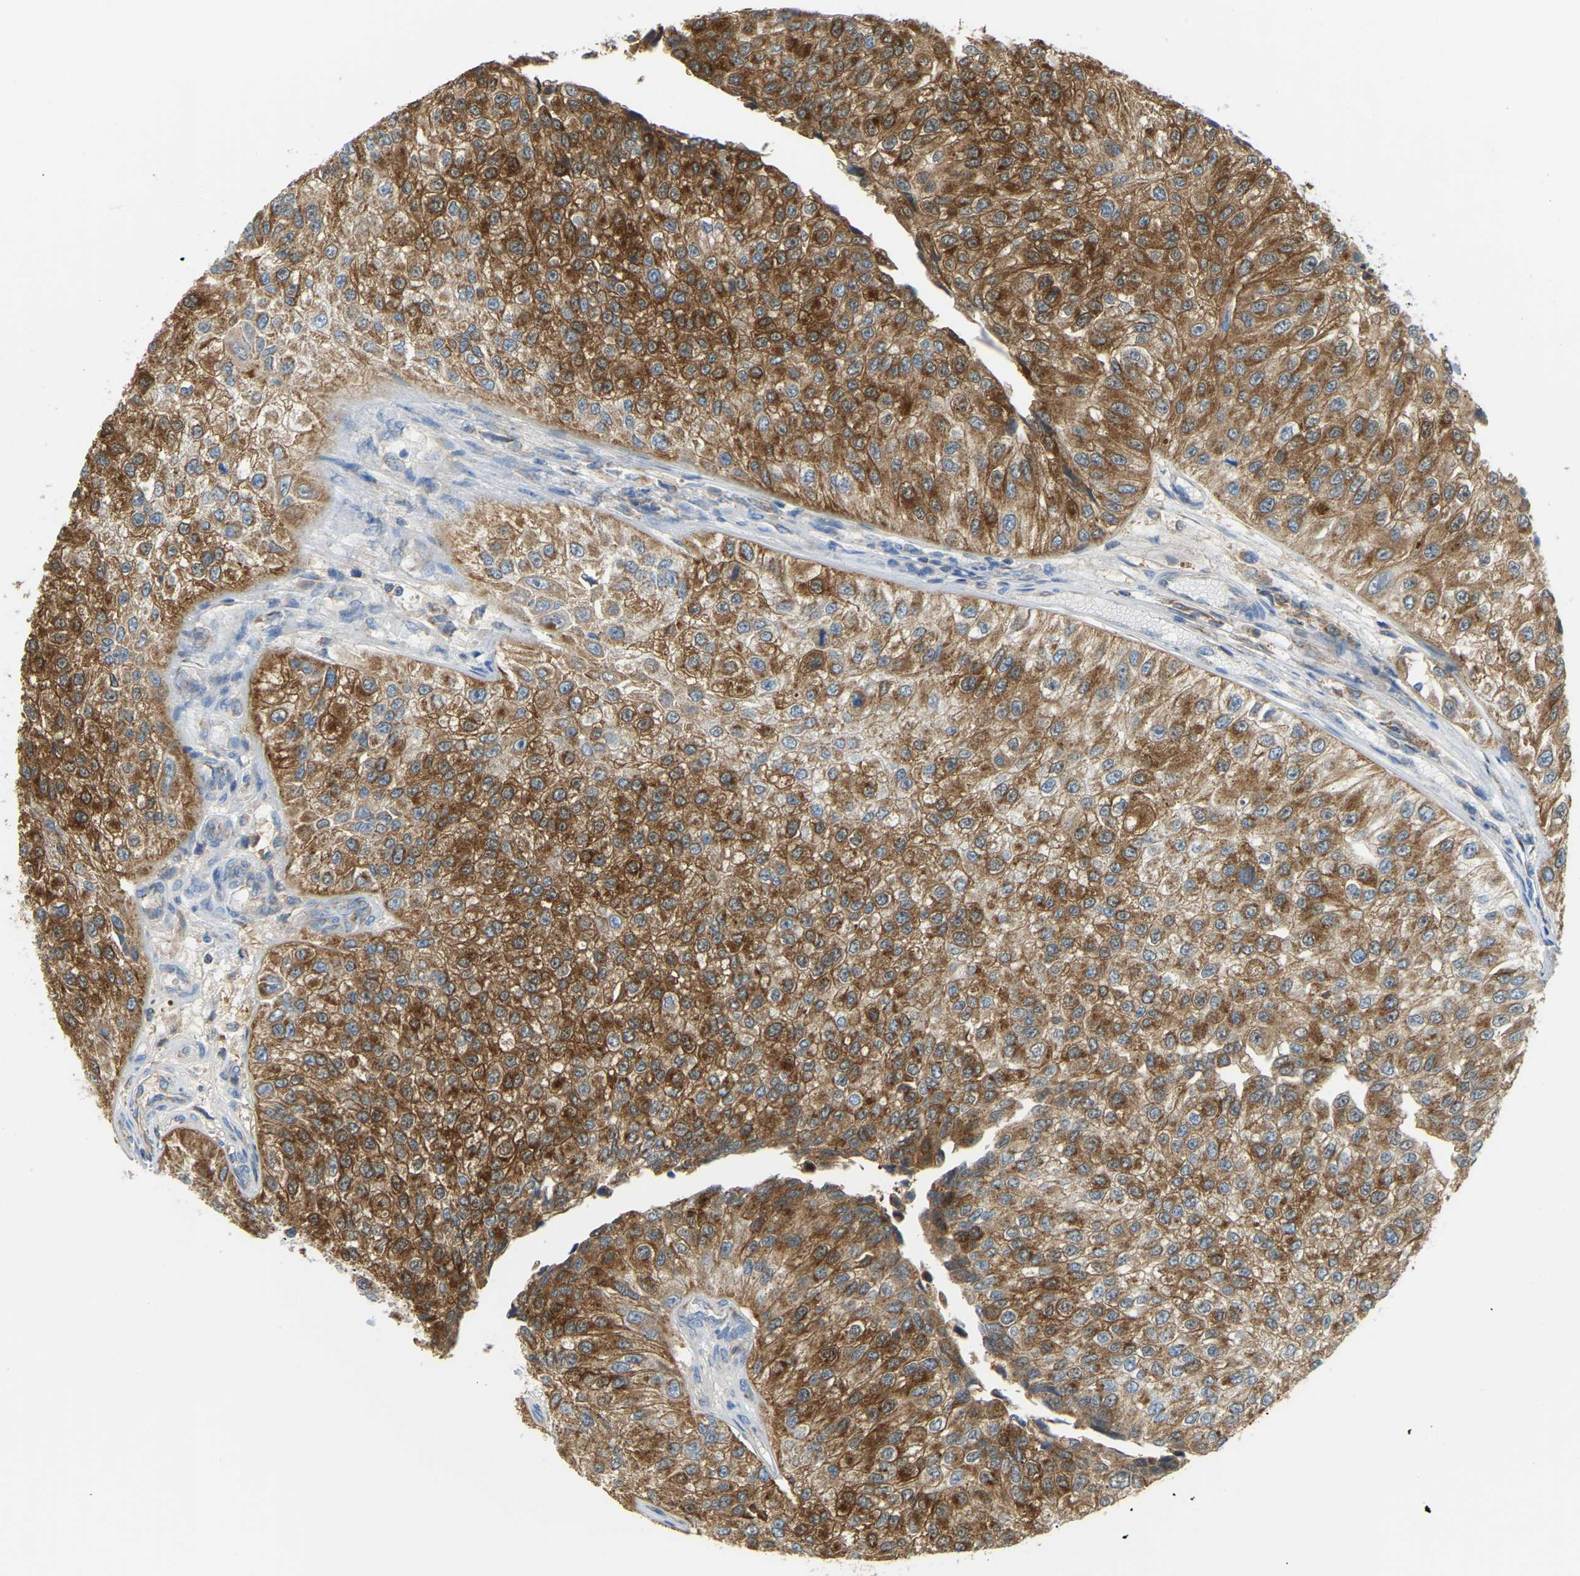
{"staining": {"intensity": "moderate", "quantity": ">75%", "location": "cytoplasmic/membranous"}, "tissue": "urothelial cancer", "cell_type": "Tumor cells", "image_type": "cancer", "snomed": [{"axis": "morphology", "description": "Urothelial carcinoma, High grade"}, {"axis": "topography", "description": "Kidney"}, {"axis": "topography", "description": "Urinary bladder"}], "caption": "Immunohistochemical staining of urothelial cancer shows medium levels of moderate cytoplasmic/membranous expression in about >75% of tumor cells.", "gene": "GDA", "patient": {"sex": "male", "age": 77}}